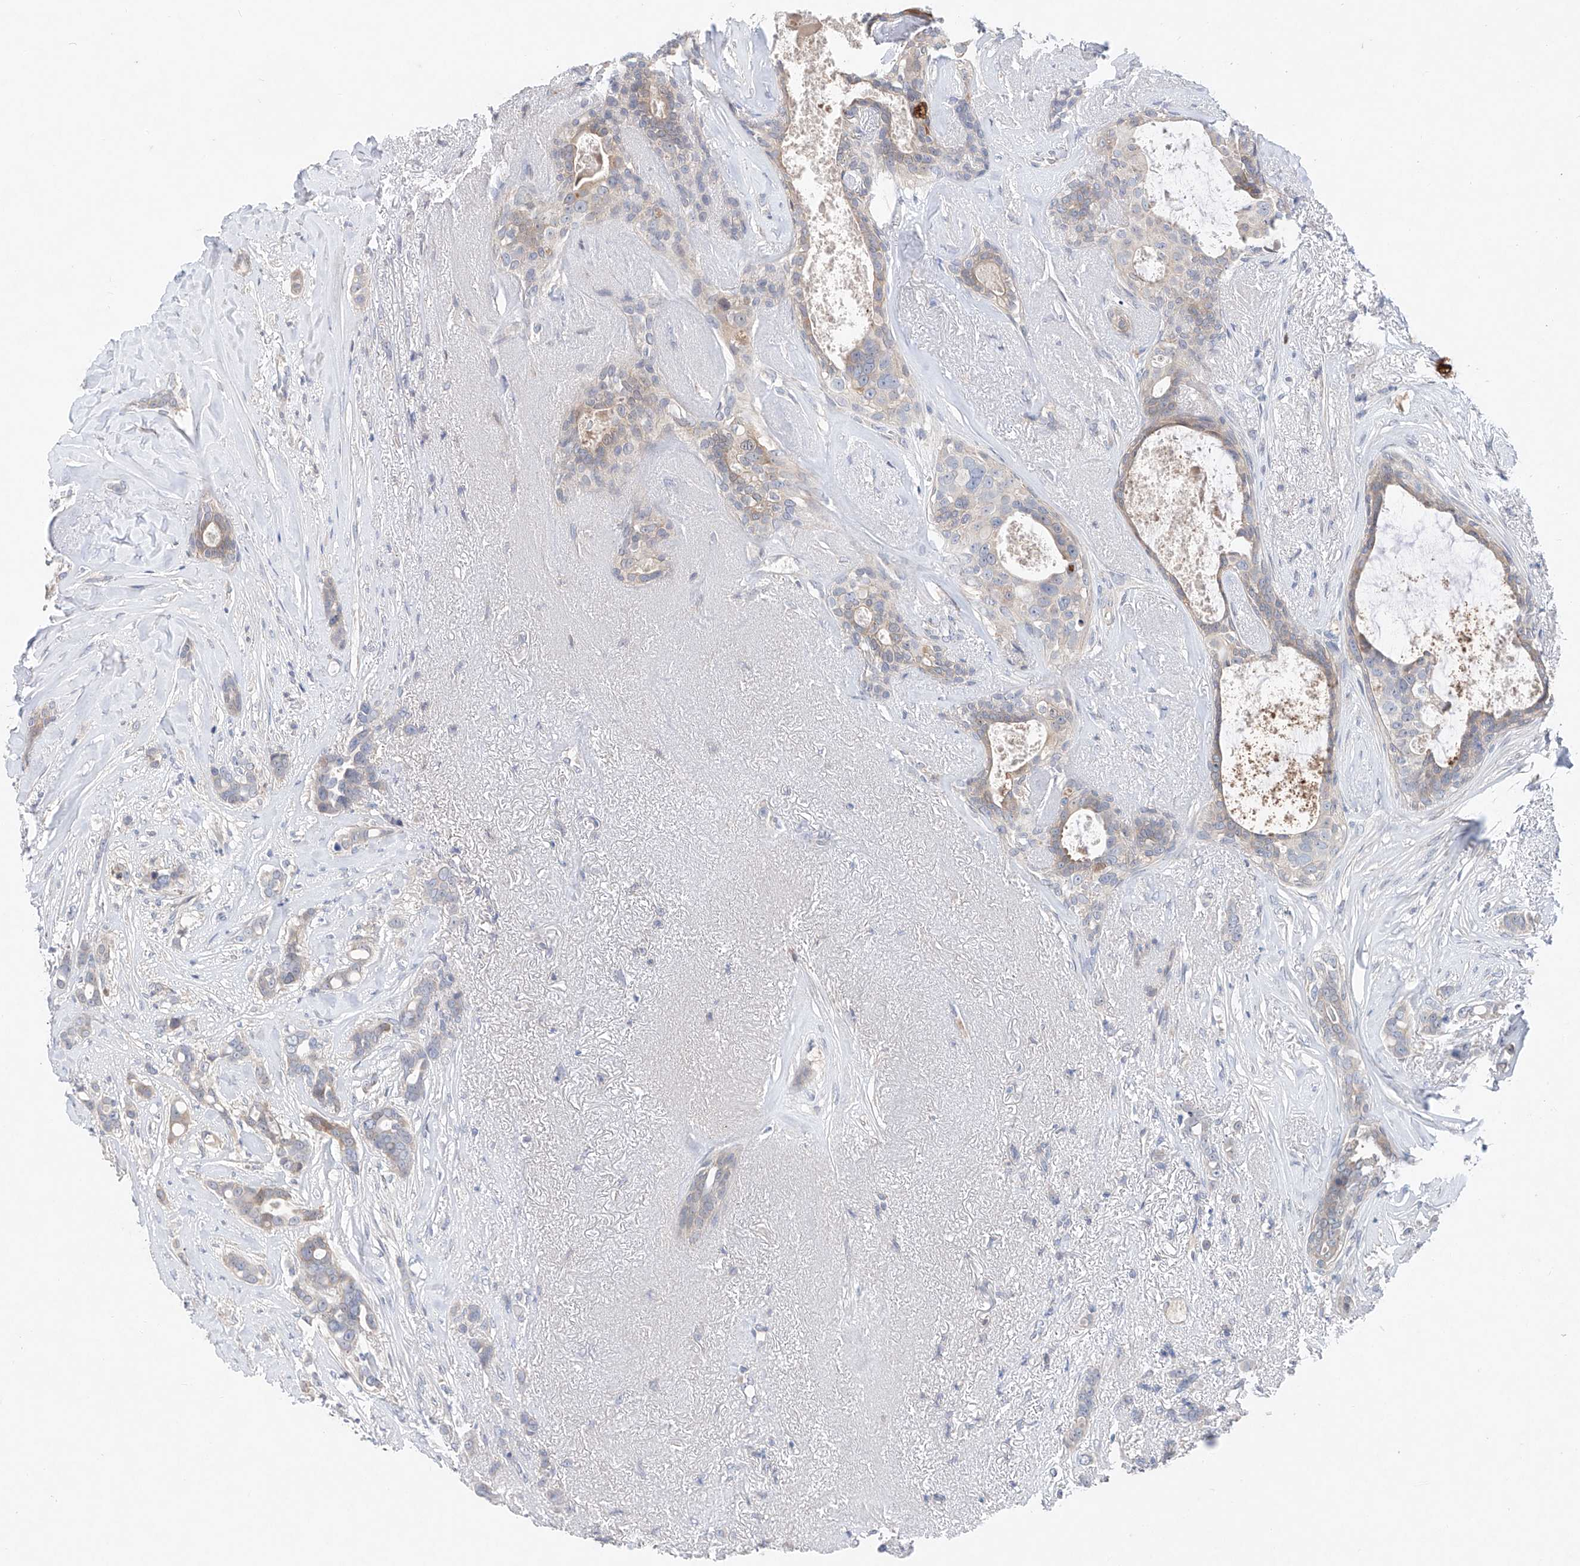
{"staining": {"intensity": "weak", "quantity": "<25%", "location": "cytoplasmic/membranous"}, "tissue": "breast cancer", "cell_type": "Tumor cells", "image_type": "cancer", "snomed": [{"axis": "morphology", "description": "Lobular carcinoma"}, {"axis": "topography", "description": "Breast"}], "caption": "There is no significant positivity in tumor cells of breast lobular carcinoma. Brightfield microscopy of immunohistochemistry (IHC) stained with DAB (brown) and hematoxylin (blue), captured at high magnification.", "gene": "FUCA2", "patient": {"sex": "female", "age": 51}}